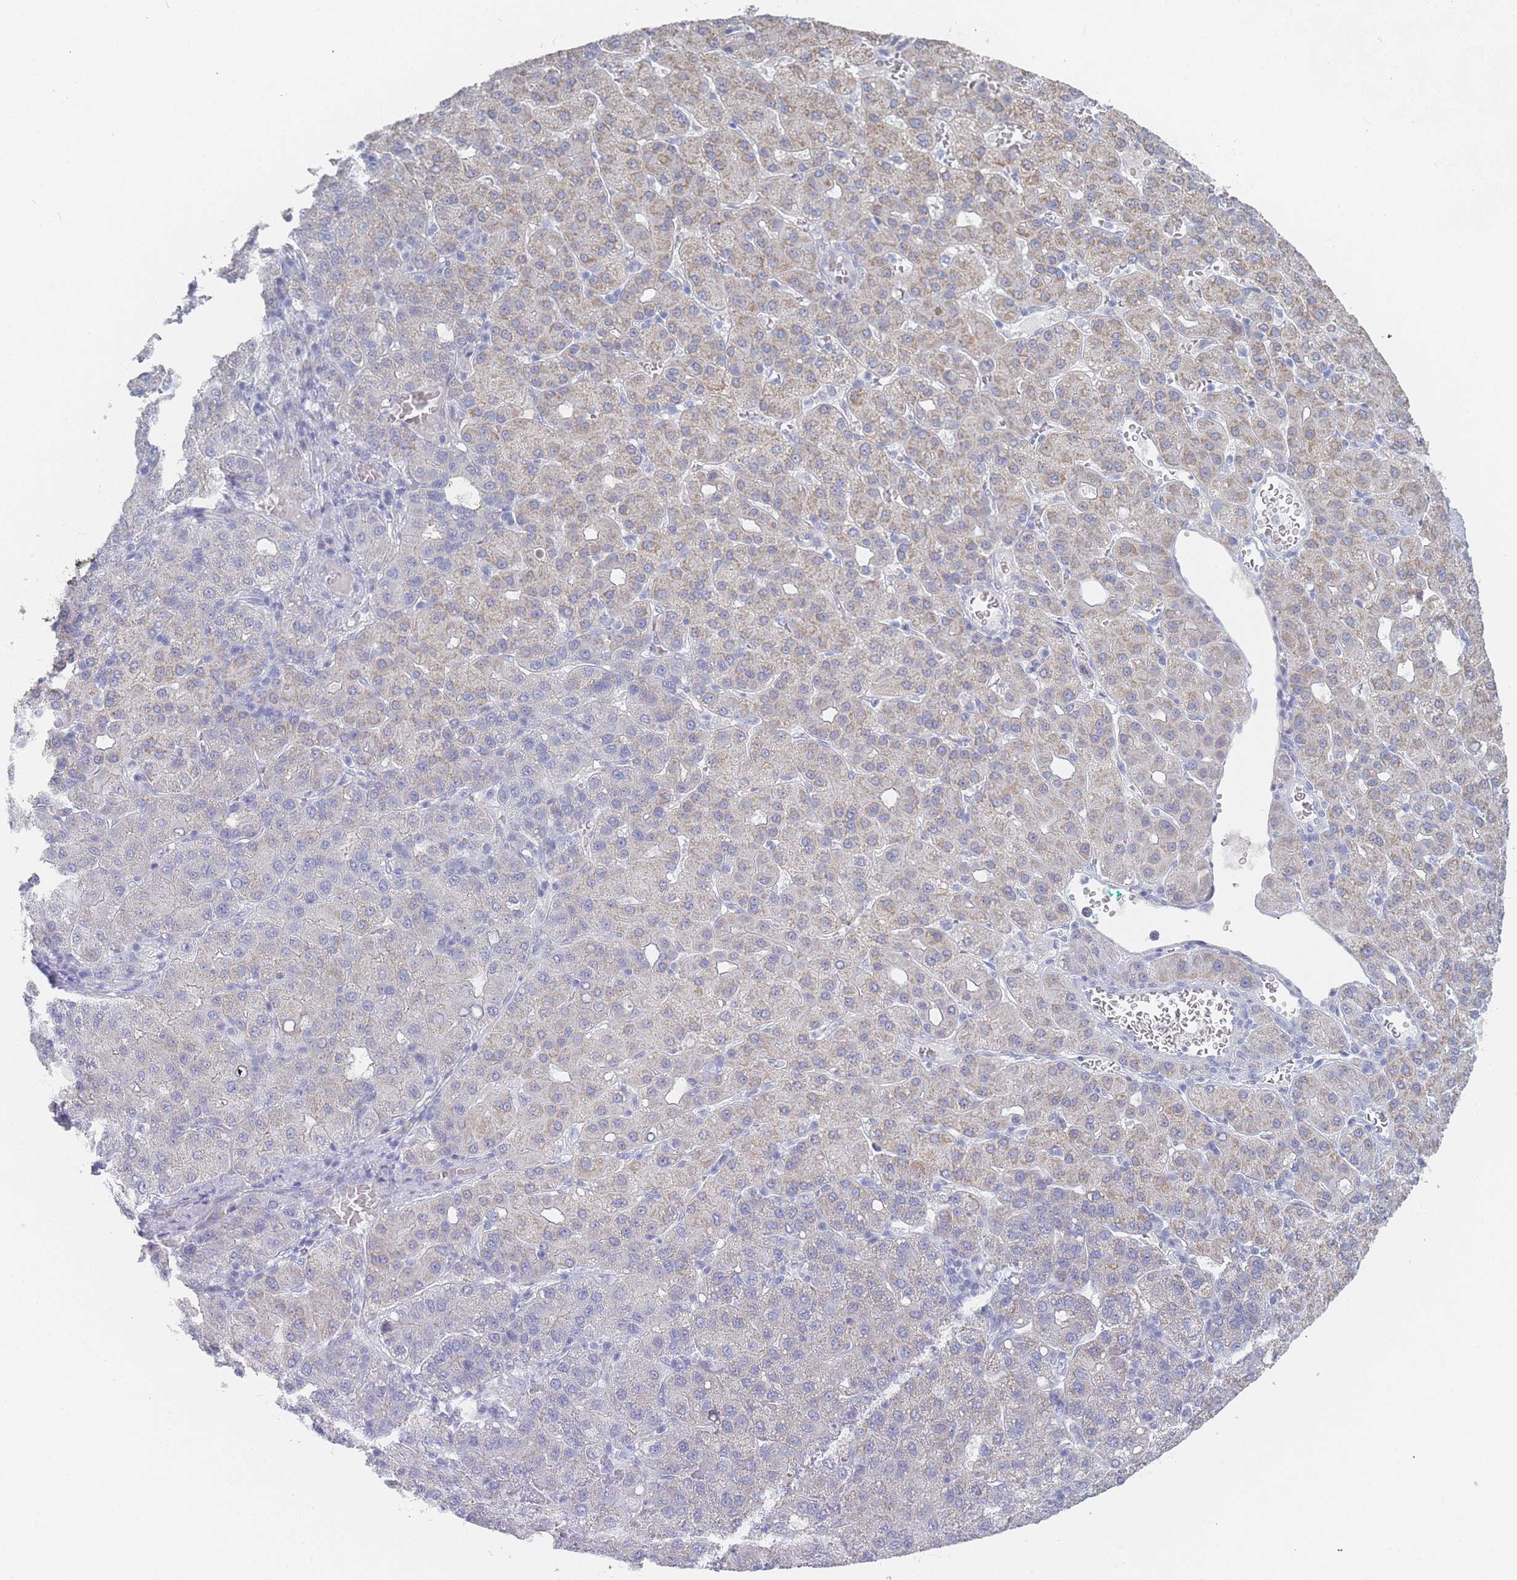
{"staining": {"intensity": "weak", "quantity": ">75%", "location": "cytoplasmic/membranous"}, "tissue": "liver cancer", "cell_type": "Tumor cells", "image_type": "cancer", "snomed": [{"axis": "morphology", "description": "Carcinoma, Hepatocellular, NOS"}, {"axis": "topography", "description": "Liver"}], "caption": "Liver hepatocellular carcinoma stained with a protein marker displays weak staining in tumor cells.", "gene": "IMPG1", "patient": {"sex": "male", "age": 65}}